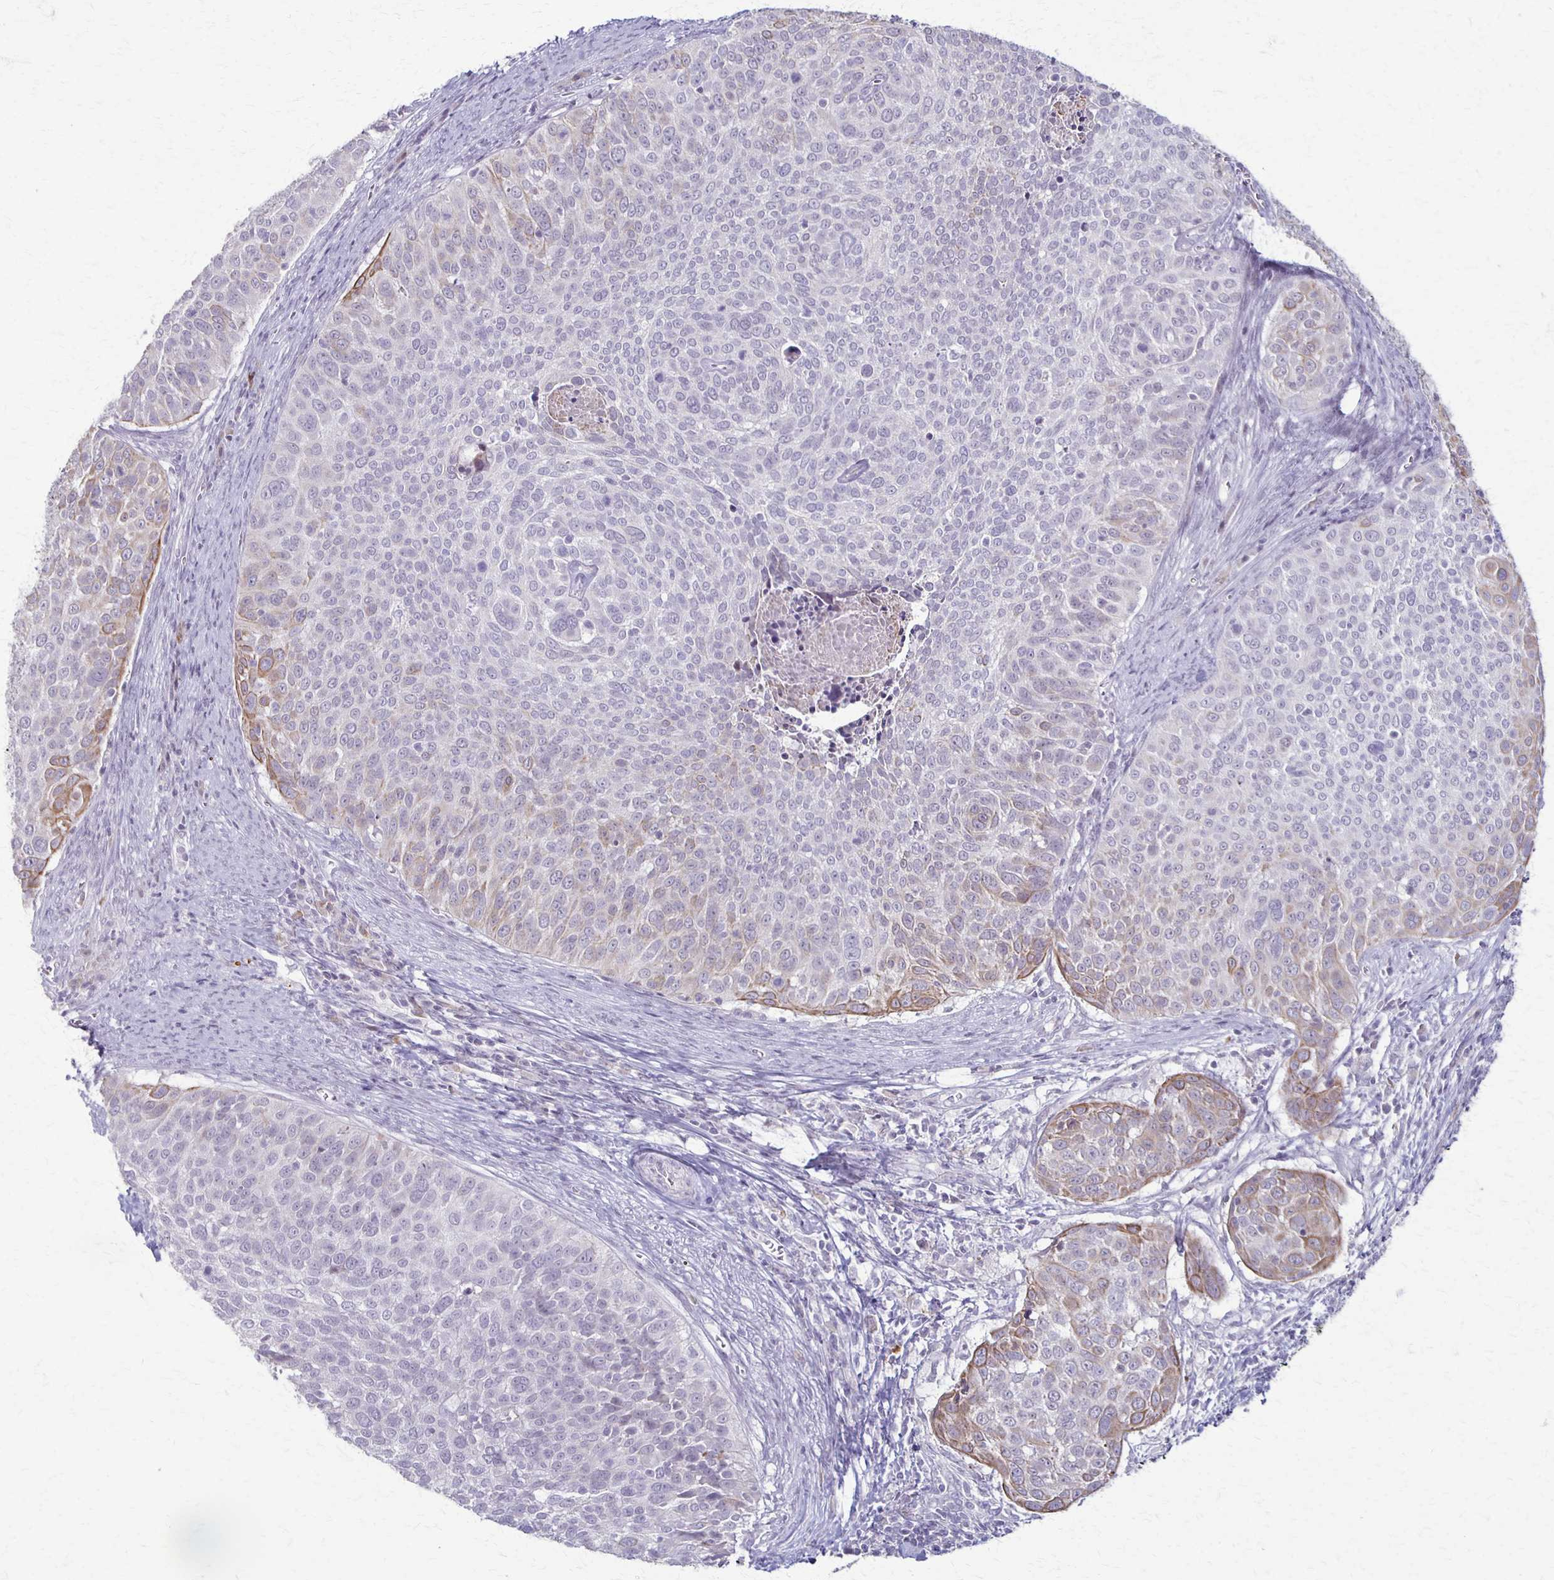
{"staining": {"intensity": "weak", "quantity": "25%-75%", "location": "cytoplasmic/membranous"}, "tissue": "cervical cancer", "cell_type": "Tumor cells", "image_type": "cancer", "snomed": [{"axis": "morphology", "description": "Squamous cell carcinoma, NOS"}, {"axis": "topography", "description": "Cervix"}], "caption": "A low amount of weak cytoplasmic/membranous staining is seen in about 25%-75% of tumor cells in cervical squamous cell carcinoma tissue.", "gene": "SLC35E2B", "patient": {"sex": "female", "age": 39}}